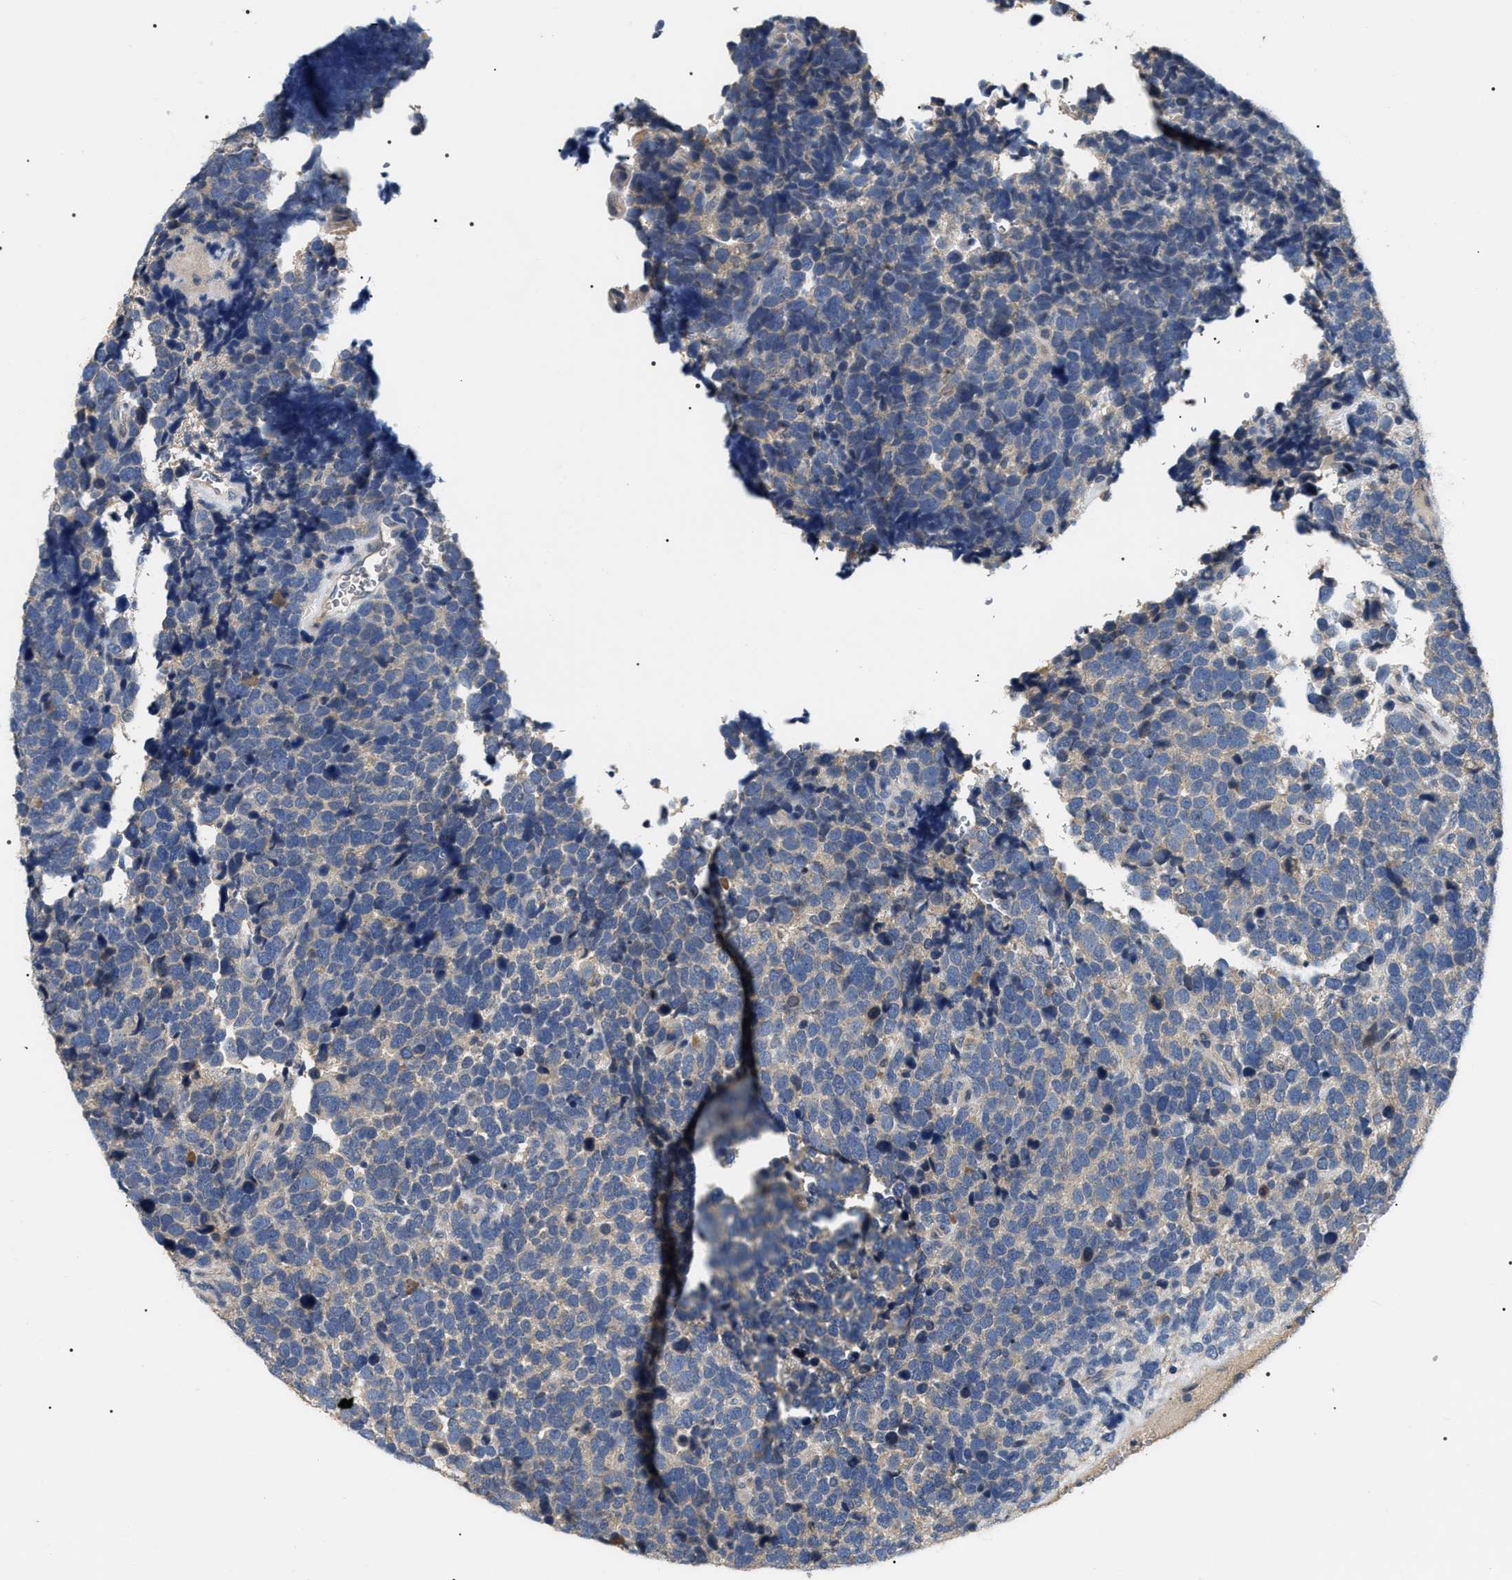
{"staining": {"intensity": "negative", "quantity": "none", "location": "none"}, "tissue": "urothelial cancer", "cell_type": "Tumor cells", "image_type": "cancer", "snomed": [{"axis": "morphology", "description": "Urothelial carcinoma, High grade"}, {"axis": "topography", "description": "Urinary bladder"}], "caption": "Immunohistochemical staining of human urothelial cancer exhibits no significant expression in tumor cells. (Stains: DAB (3,3'-diaminobenzidine) immunohistochemistry with hematoxylin counter stain, Microscopy: brightfield microscopy at high magnification).", "gene": "IFT81", "patient": {"sex": "female", "age": 82}}